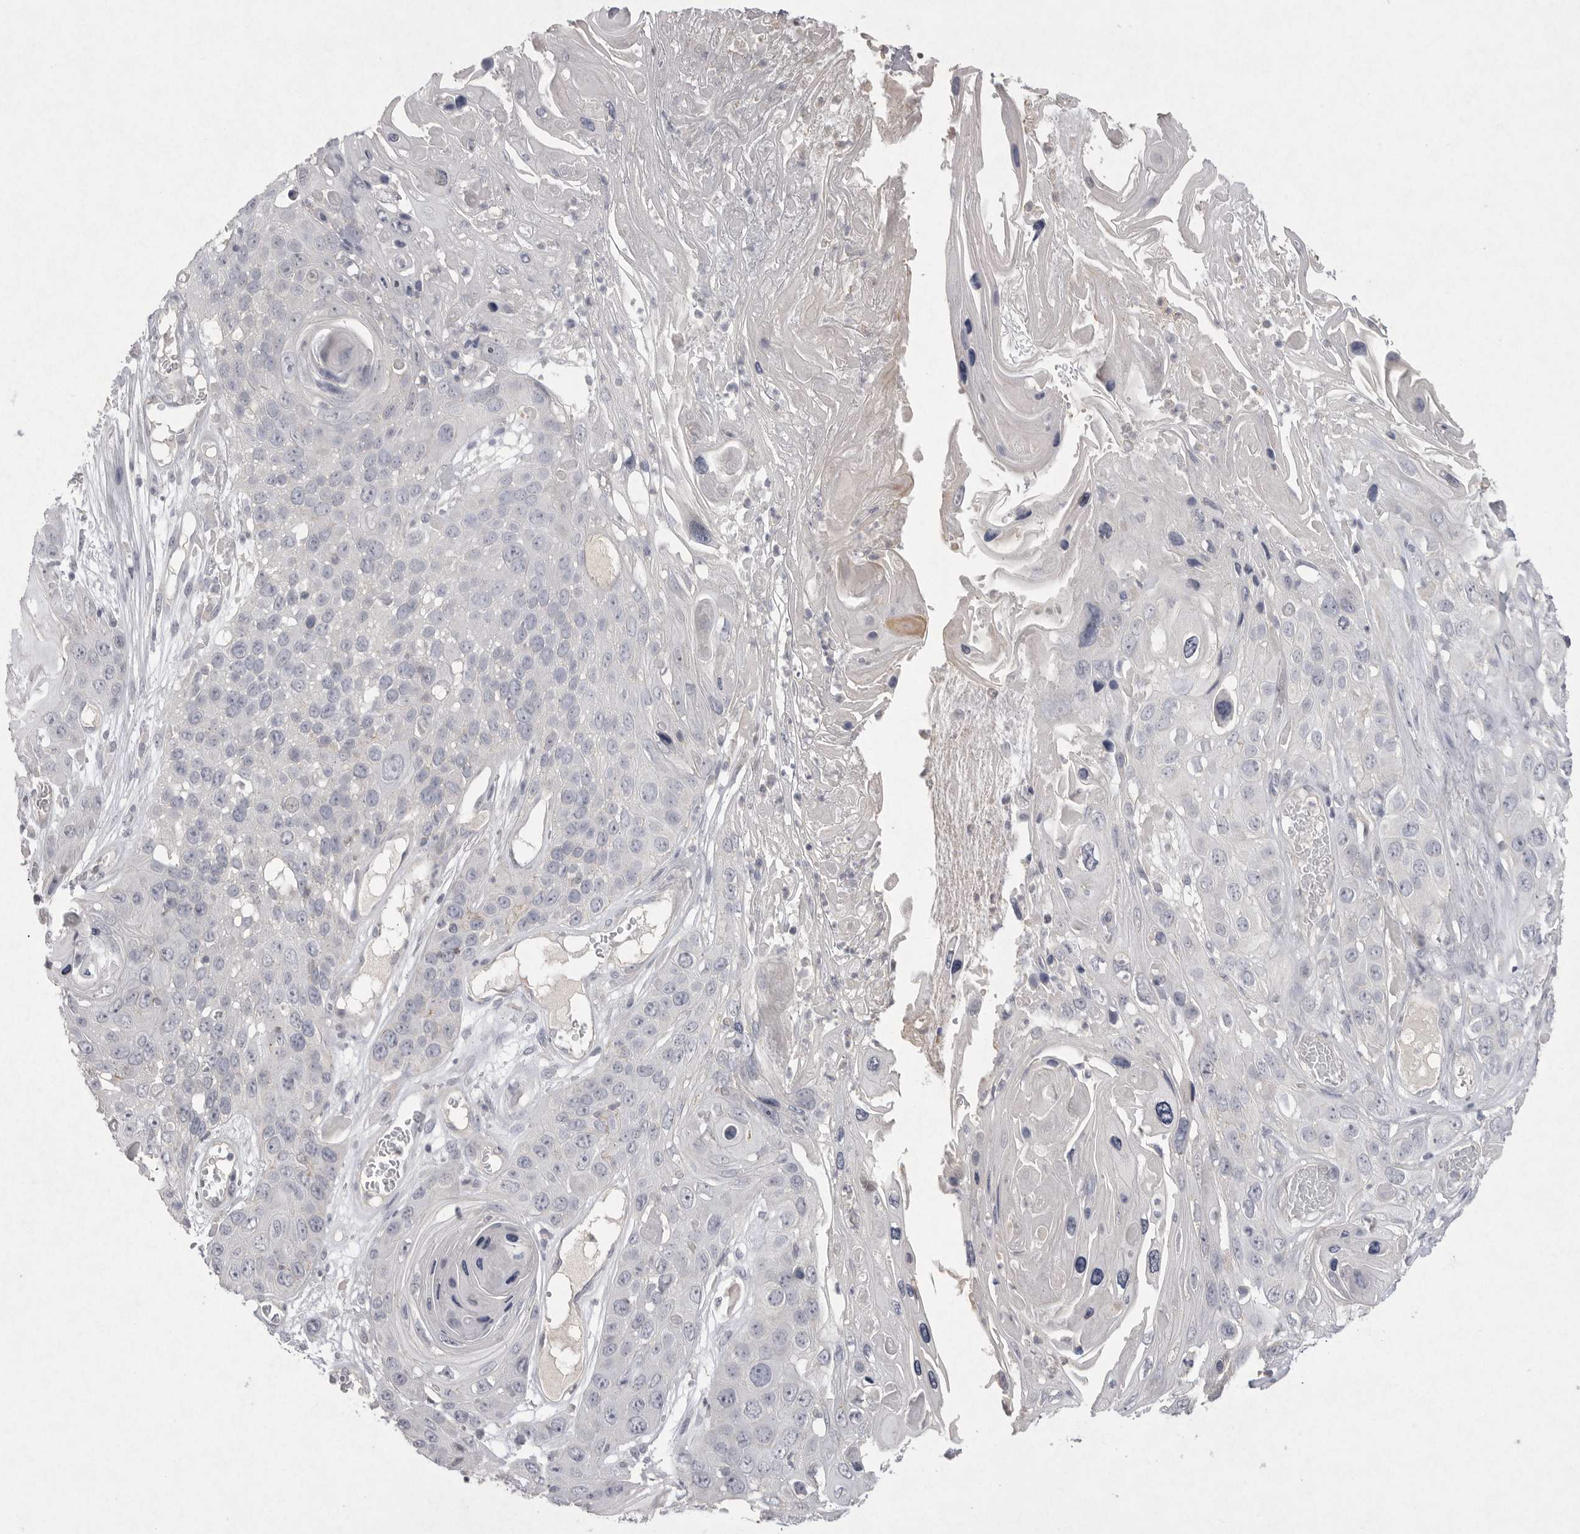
{"staining": {"intensity": "negative", "quantity": "none", "location": "none"}, "tissue": "skin cancer", "cell_type": "Tumor cells", "image_type": "cancer", "snomed": [{"axis": "morphology", "description": "Squamous cell carcinoma, NOS"}, {"axis": "topography", "description": "Skin"}], "caption": "Tumor cells are negative for brown protein staining in skin cancer.", "gene": "VANGL2", "patient": {"sex": "male", "age": 55}}